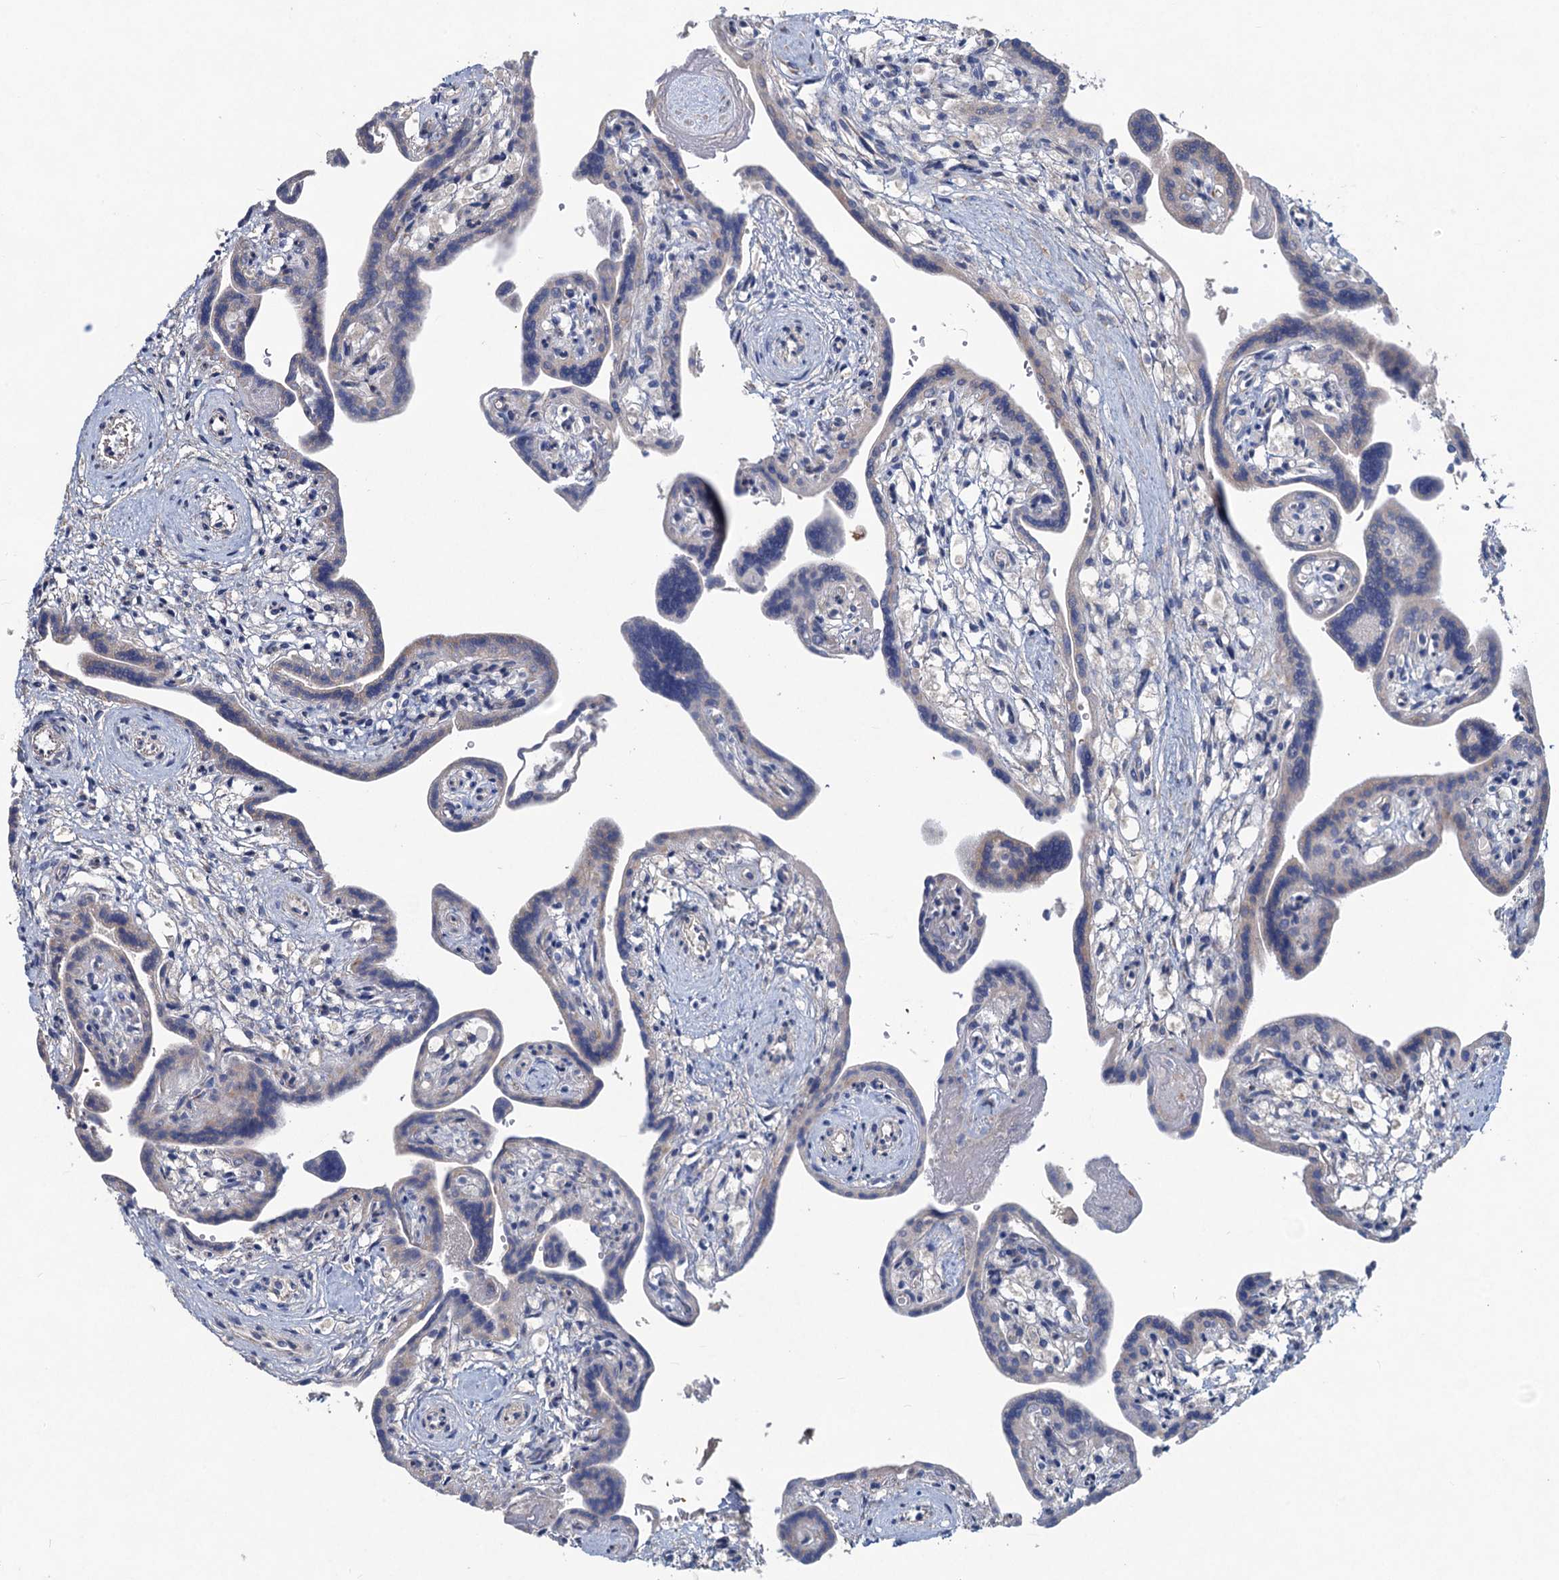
{"staining": {"intensity": "negative", "quantity": "none", "location": "none"}, "tissue": "placenta", "cell_type": "Decidual cells", "image_type": "normal", "snomed": [{"axis": "morphology", "description": "Normal tissue, NOS"}, {"axis": "topography", "description": "Placenta"}], "caption": "High power microscopy micrograph of an IHC histopathology image of unremarkable placenta, revealing no significant positivity in decidual cells.", "gene": "RTKN2", "patient": {"sex": "female", "age": 37}}